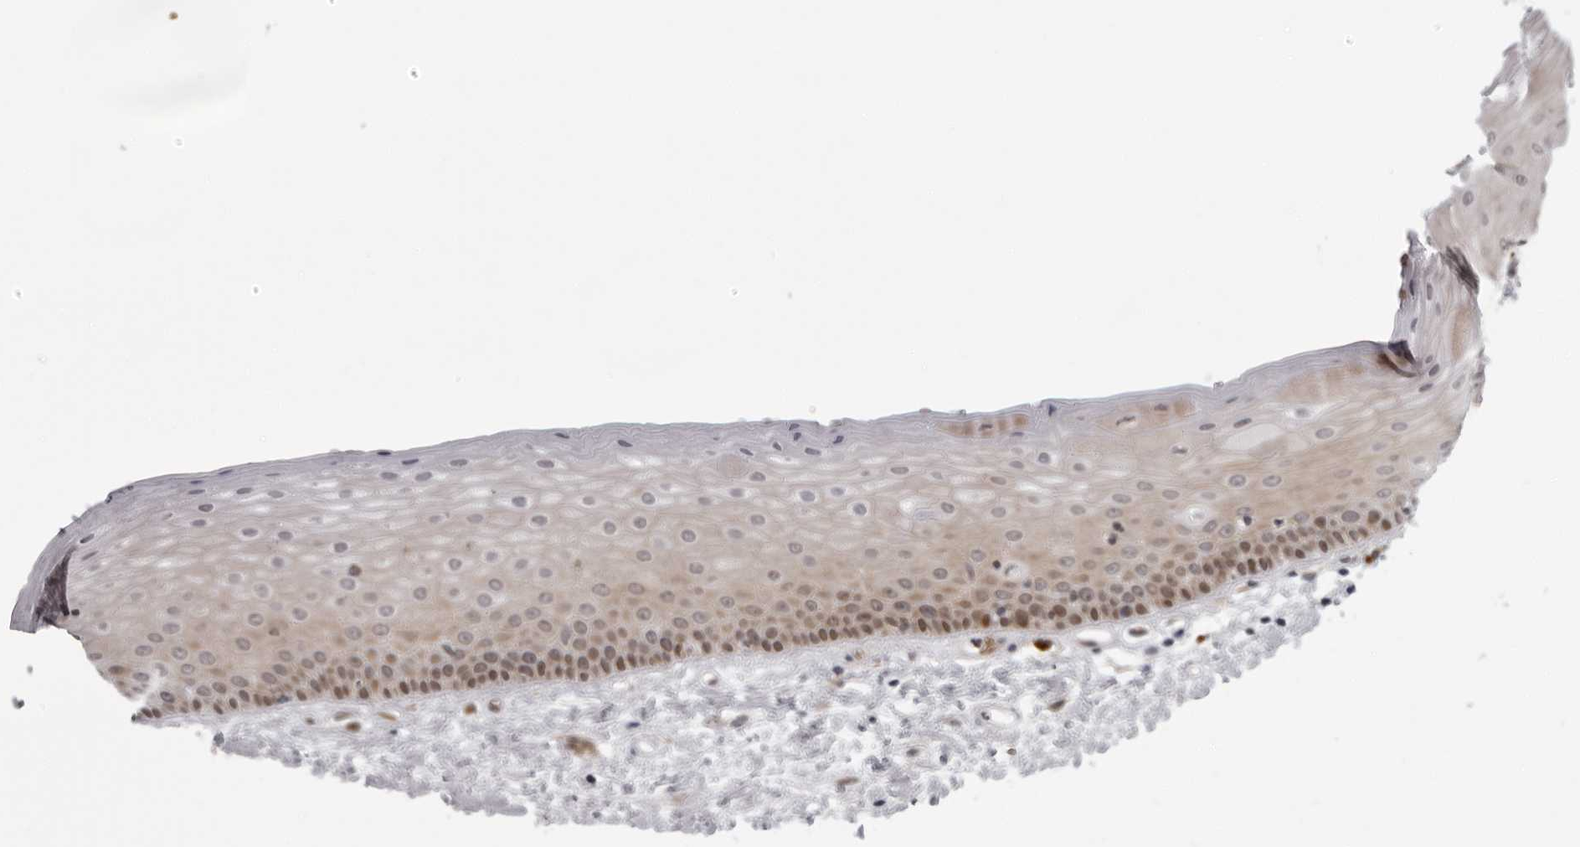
{"staining": {"intensity": "moderate", "quantity": "<25%", "location": "cytoplasmic/membranous,nuclear"}, "tissue": "oral mucosa", "cell_type": "Squamous epithelial cells", "image_type": "normal", "snomed": [{"axis": "morphology", "description": "Normal tissue, NOS"}, {"axis": "topography", "description": "Oral tissue"}], "caption": "A photomicrograph of oral mucosa stained for a protein shows moderate cytoplasmic/membranous,nuclear brown staining in squamous epithelial cells. Using DAB (3,3'-diaminobenzidine) (brown) and hematoxylin (blue) stains, captured at high magnification using brightfield microscopy.", "gene": "THOP1", "patient": {"sex": "female", "age": 76}}